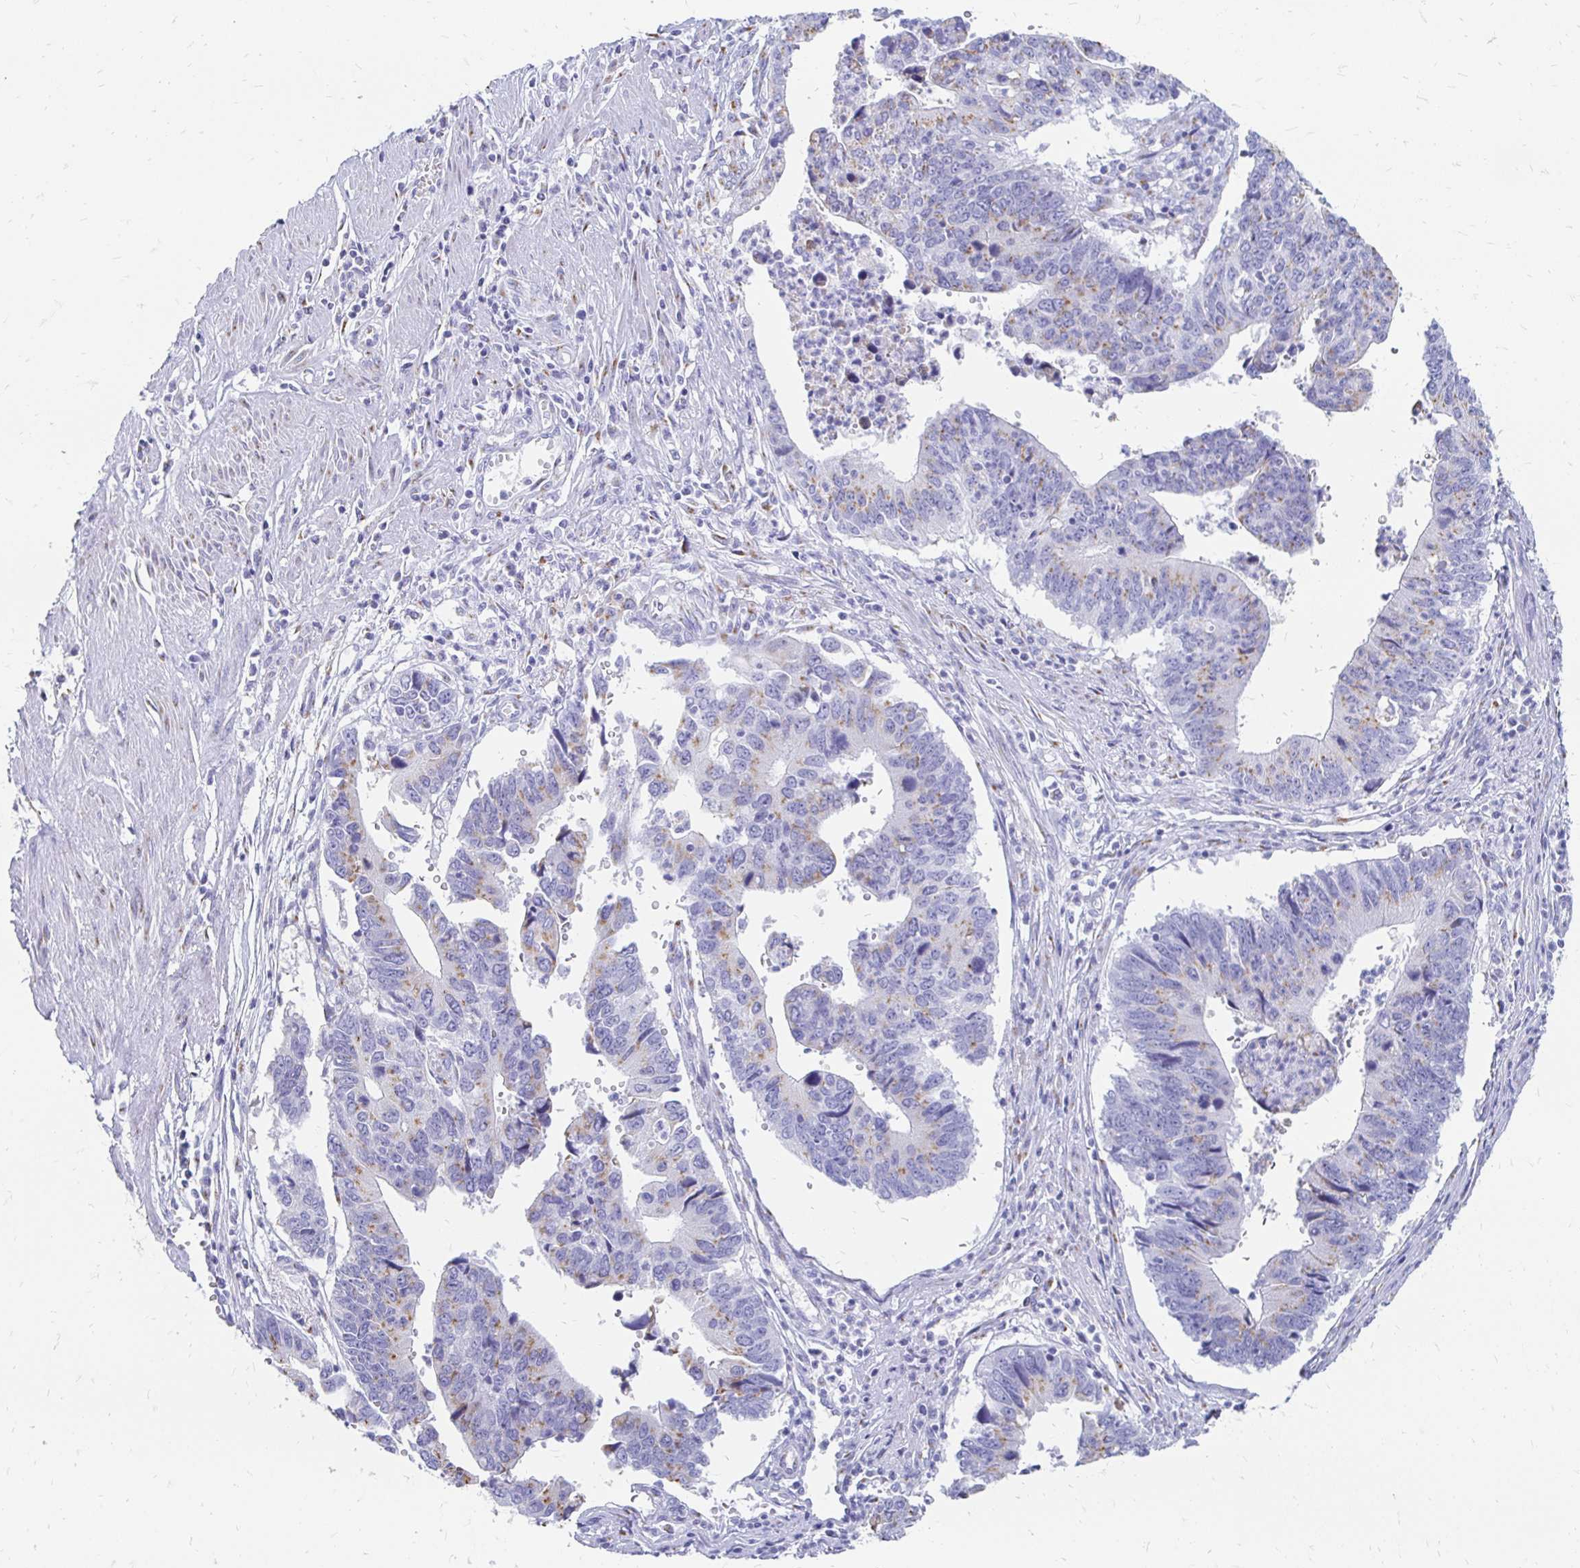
{"staining": {"intensity": "weak", "quantity": "25%-75%", "location": "cytoplasmic/membranous"}, "tissue": "stomach cancer", "cell_type": "Tumor cells", "image_type": "cancer", "snomed": [{"axis": "morphology", "description": "Adenocarcinoma, NOS"}, {"axis": "topography", "description": "Stomach"}], "caption": "The photomicrograph displays a brown stain indicating the presence of a protein in the cytoplasmic/membranous of tumor cells in stomach adenocarcinoma.", "gene": "PAGE4", "patient": {"sex": "male", "age": 59}}